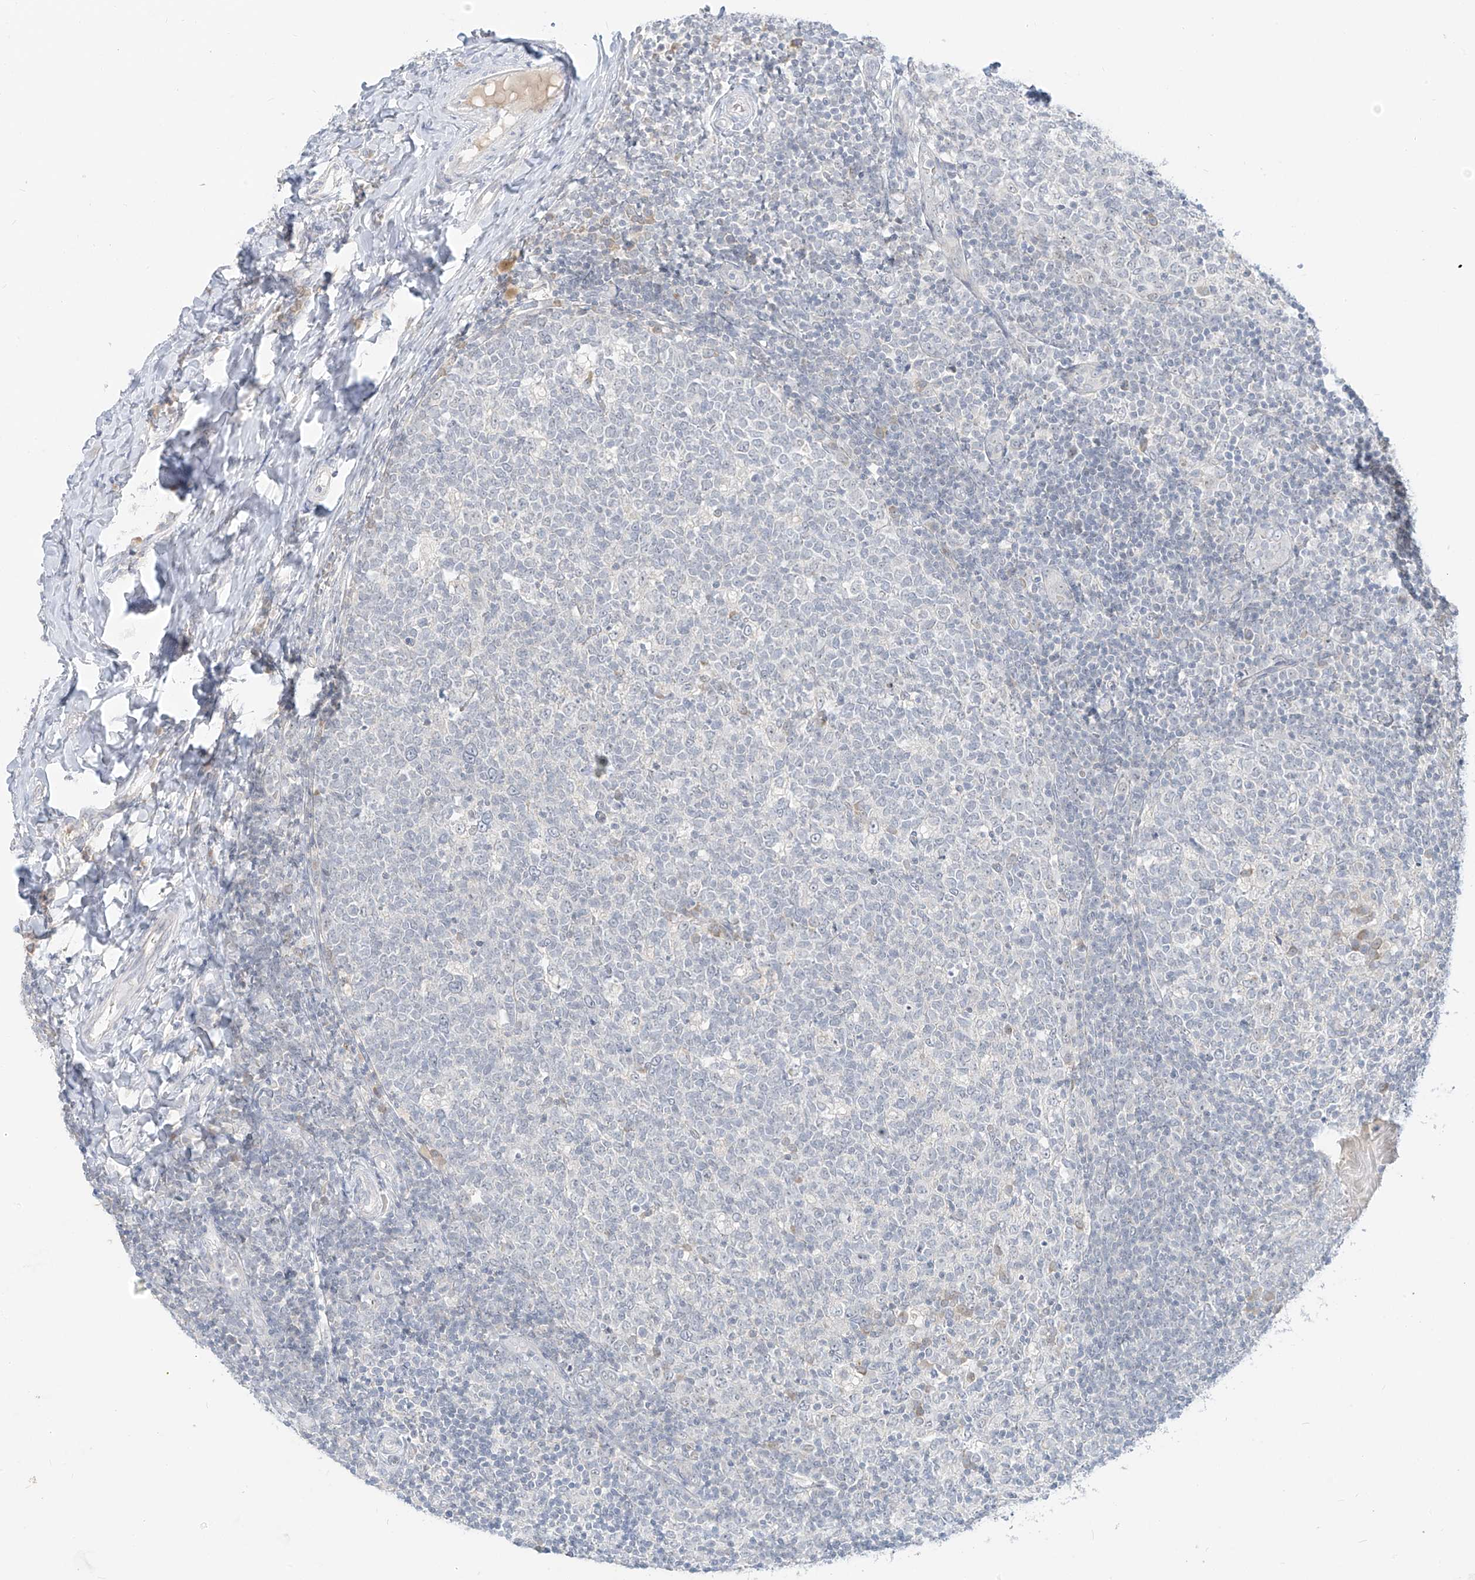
{"staining": {"intensity": "negative", "quantity": "none", "location": "none"}, "tissue": "tonsil", "cell_type": "Germinal center cells", "image_type": "normal", "snomed": [{"axis": "morphology", "description": "Normal tissue, NOS"}, {"axis": "topography", "description": "Tonsil"}], "caption": "An immunohistochemistry micrograph of unremarkable tonsil is shown. There is no staining in germinal center cells of tonsil.", "gene": "C2orf42", "patient": {"sex": "female", "age": 19}}